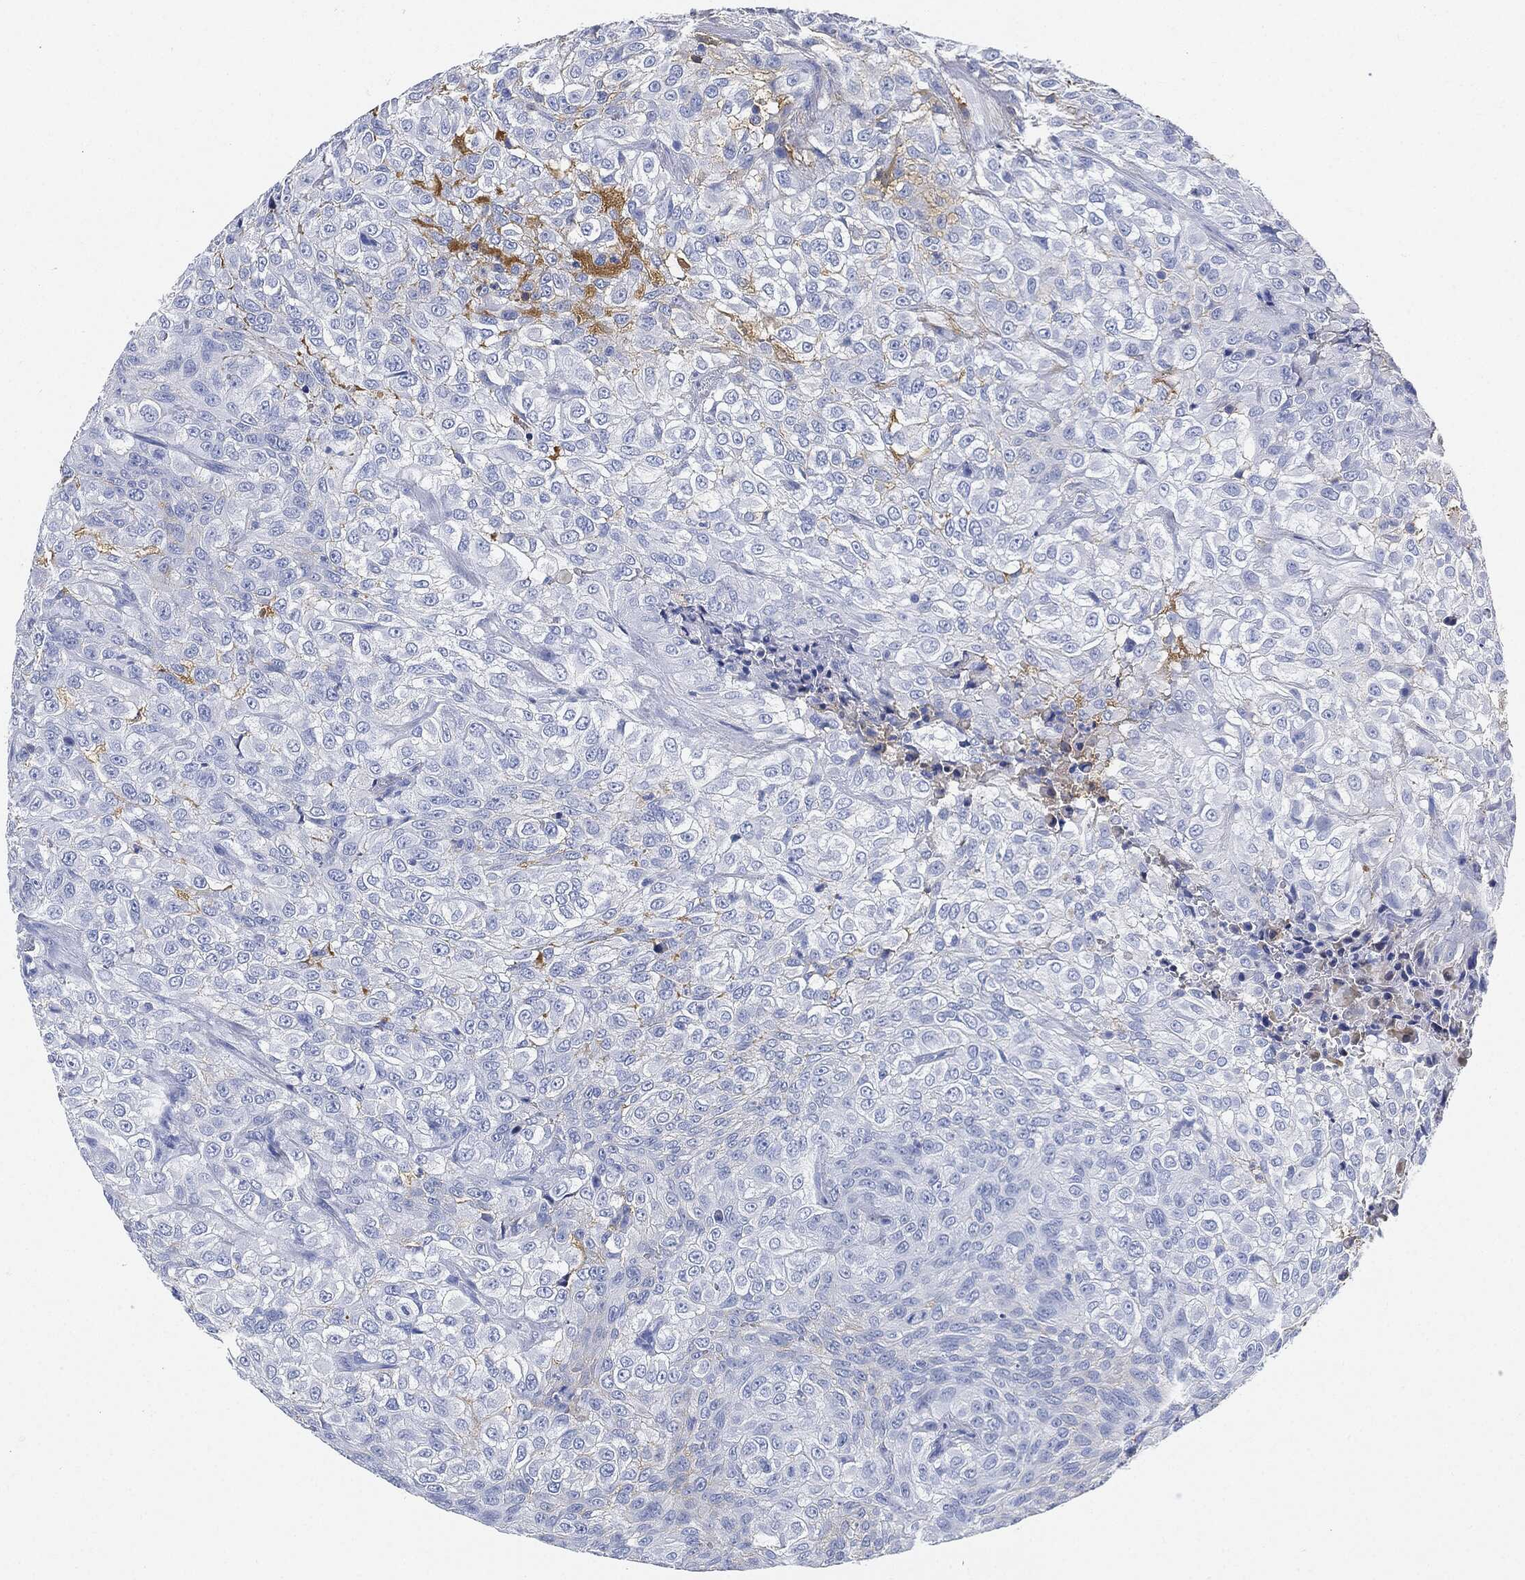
{"staining": {"intensity": "negative", "quantity": "none", "location": "none"}, "tissue": "urothelial cancer", "cell_type": "Tumor cells", "image_type": "cancer", "snomed": [{"axis": "morphology", "description": "Urothelial carcinoma, High grade"}, {"axis": "topography", "description": "Urinary bladder"}], "caption": "Human urothelial carcinoma (high-grade) stained for a protein using IHC displays no positivity in tumor cells.", "gene": "IGLV6-57", "patient": {"sex": "male", "age": 56}}